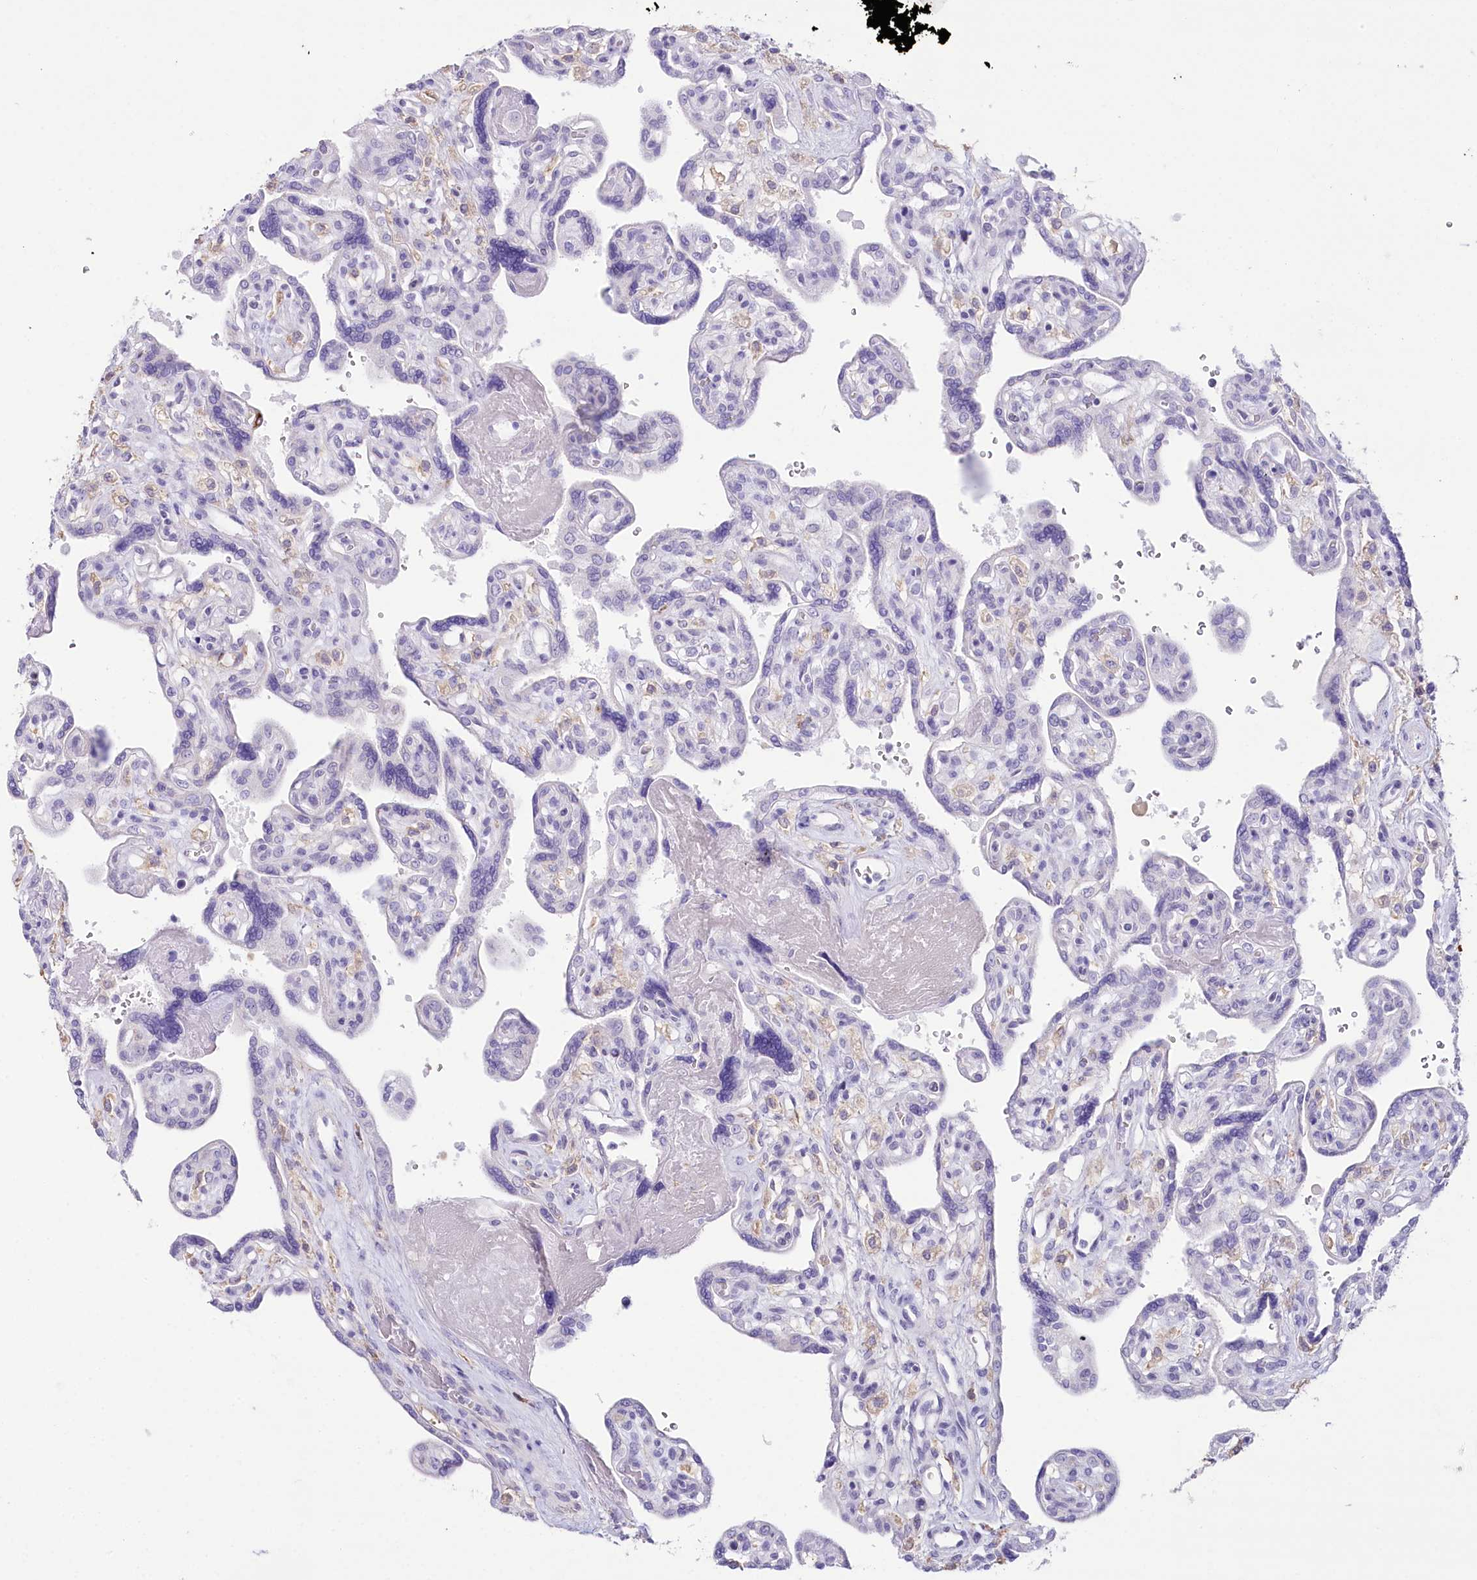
{"staining": {"intensity": "negative", "quantity": "none", "location": "none"}, "tissue": "placenta", "cell_type": "Trophoblastic cells", "image_type": "normal", "snomed": [{"axis": "morphology", "description": "Normal tissue, NOS"}, {"axis": "topography", "description": "Placenta"}], "caption": "Immunohistochemistry of unremarkable human placenta shows no positivity in trophoblastic cells. (DAB immunohistochemistry (IHC) with hematoxylin counter stain).", "gene": "MYOZ1", "patient": {"sex": "female", "age": 39}}